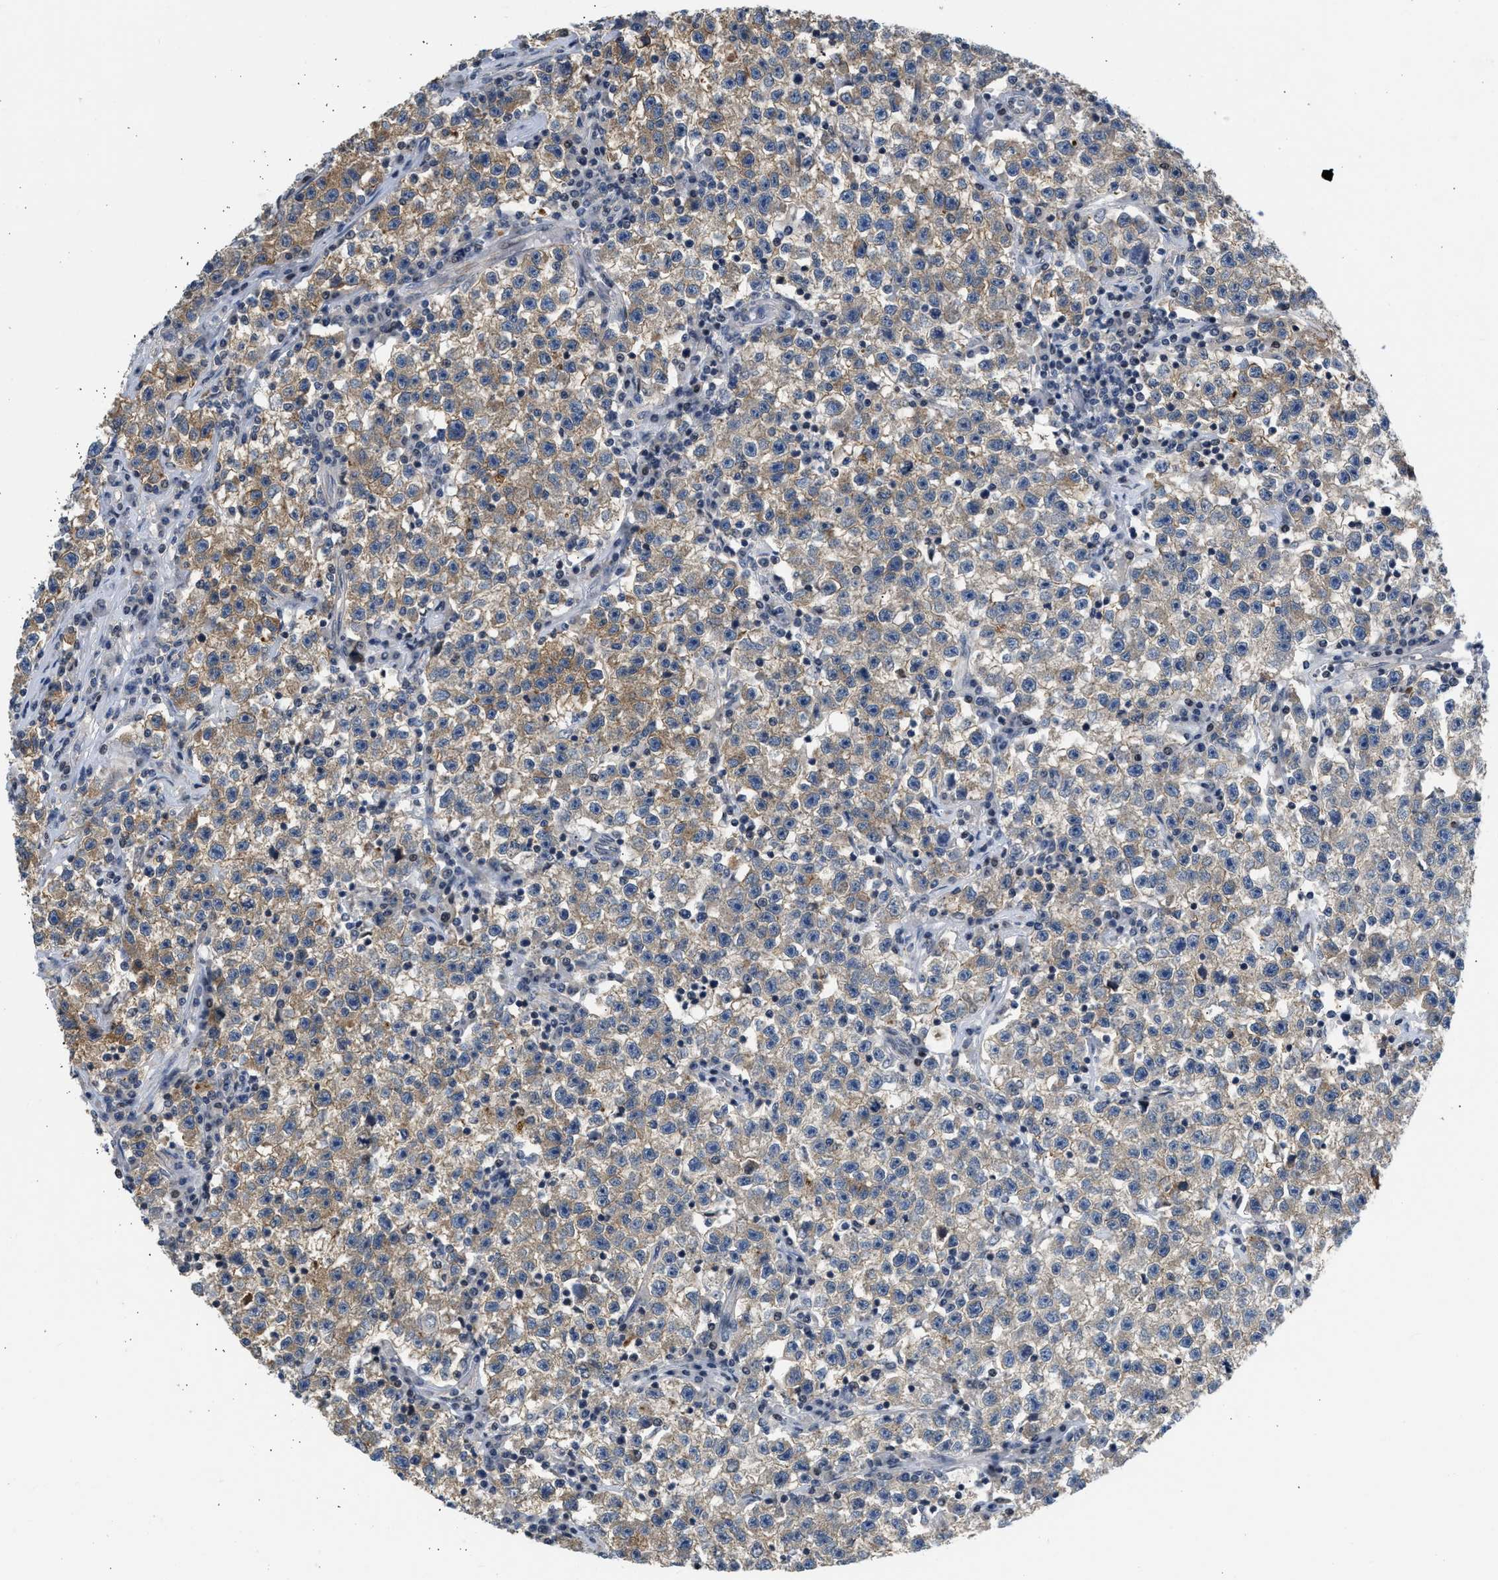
{"staining": {"intensity": "moderate", "quantity": "25%-75%", "location": "cytoplasmic/membranous"}, "tissue": "testis cancer", "cell_type": "Tumor cells", "image_type": "cancer", "snomed": [{"axis": "morphology", "description": "Seminoma, NOS"}, {"axis": "topography", "description": "Testis"}], "caption": "Immunohistochemistry (IHC) (DAB (3,3'-diaminobenzidine)) staining of human testis cancer demonstrates moderate cytoplasmic/membranous protein positivity in about 25%-75% of tumor cells.", "gene": "OLIG3", "patient": {"sex": "male", "age": 22}}